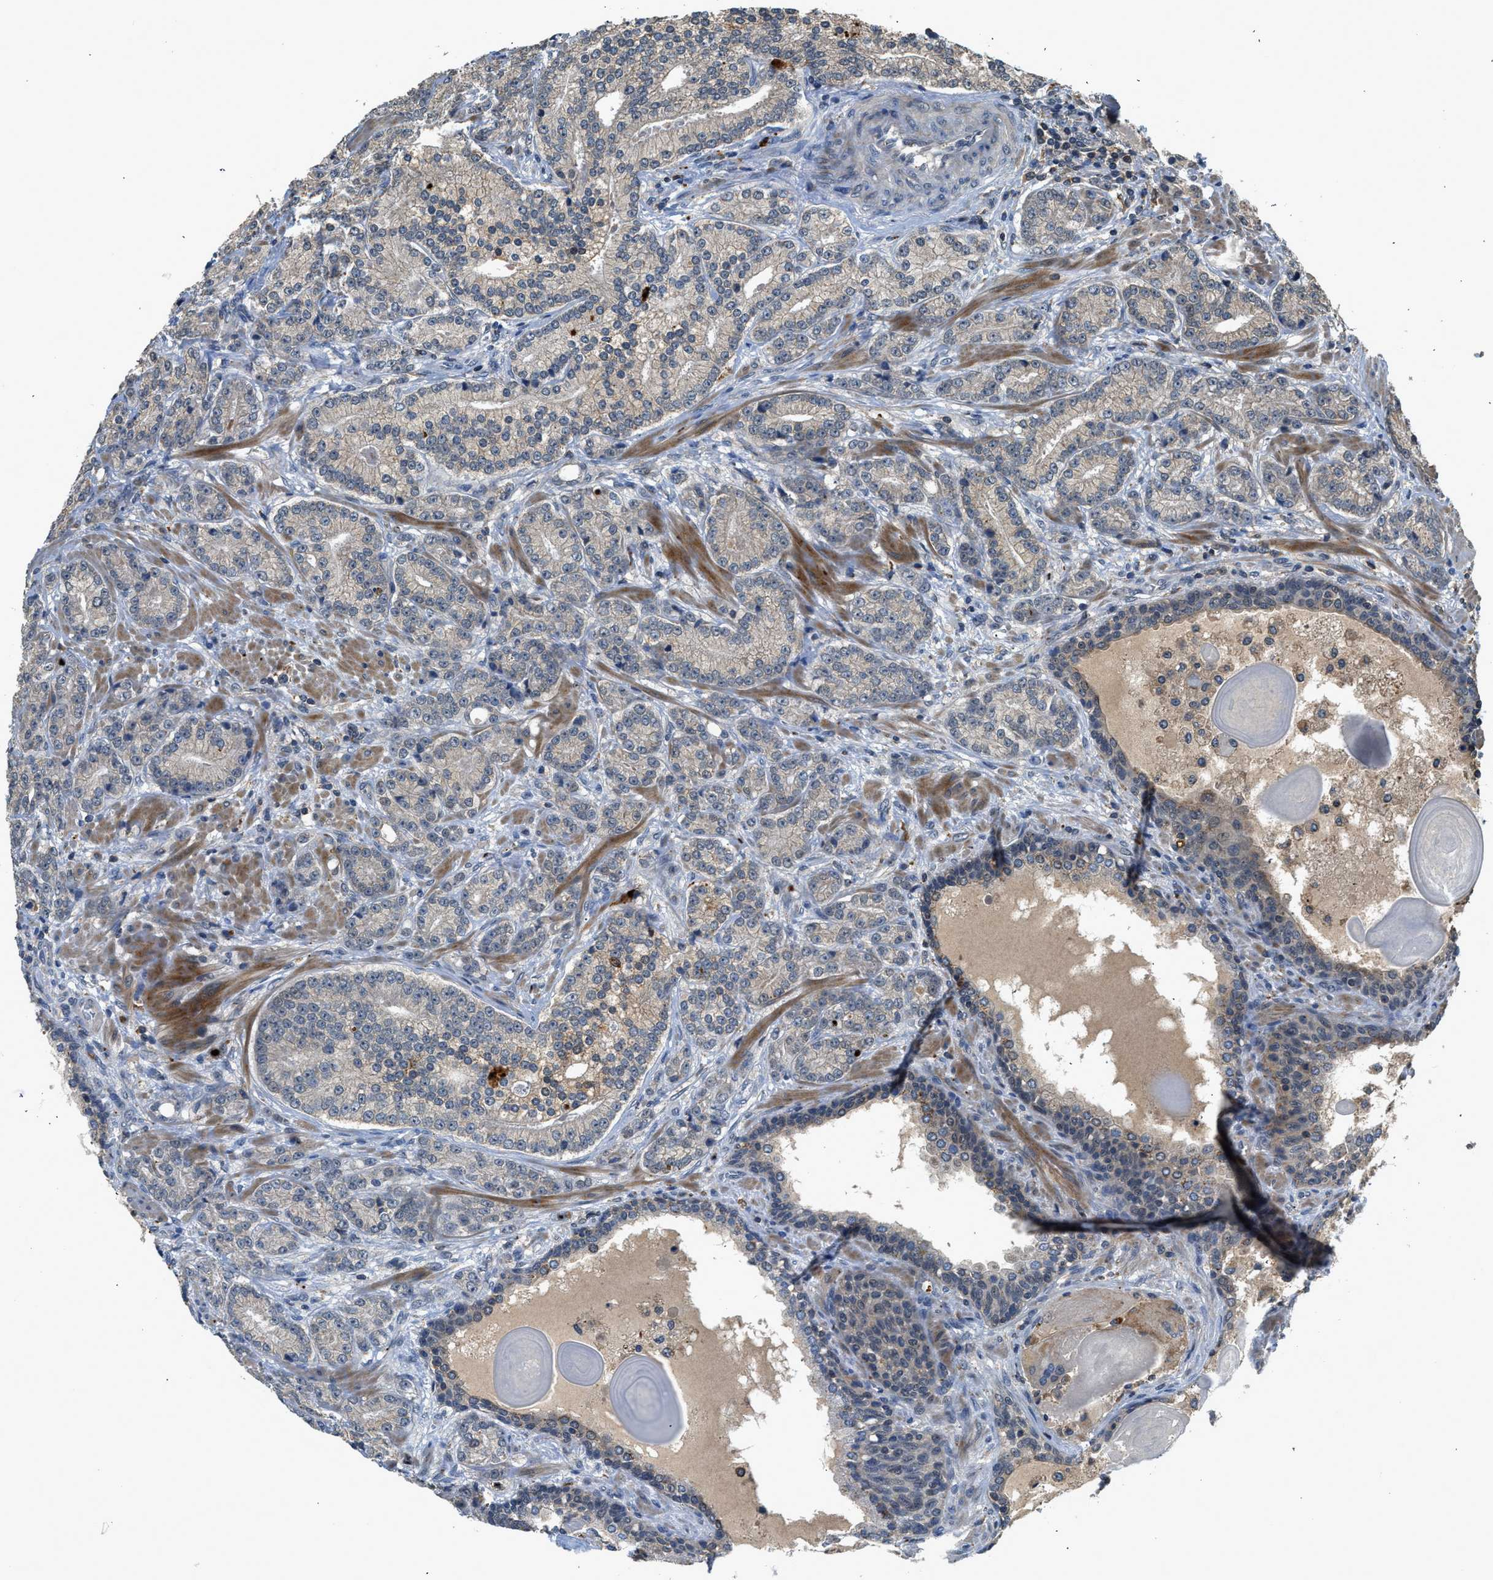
{"staining": {"intensity": "weak", "quantity": "<25%", "location": "cytoplasmic/membranous"}, "tissue": "prostate cancer", "cell_type": "Tumor cells", "image_type": "cancer", "snomed": [{"axis": "morphology", "description": "Adenocarcinoma, High grade"}, {"axis": "topography", "description": "Prostate"}], "caption": "An IHC micrograph of prostate cancer (high-grade adenocarcinoma) is shown. There is no staining in tumor cells of prostate cancer (high-grade adenocarcinoma). (DAB (3,3'-diaminobenzidine) immunohistochemistry (IHC) visualized using brightfield microscopy, high magnification).", "gene": "SLC15A4", "patient": {"sex": "male", "age": 61}}